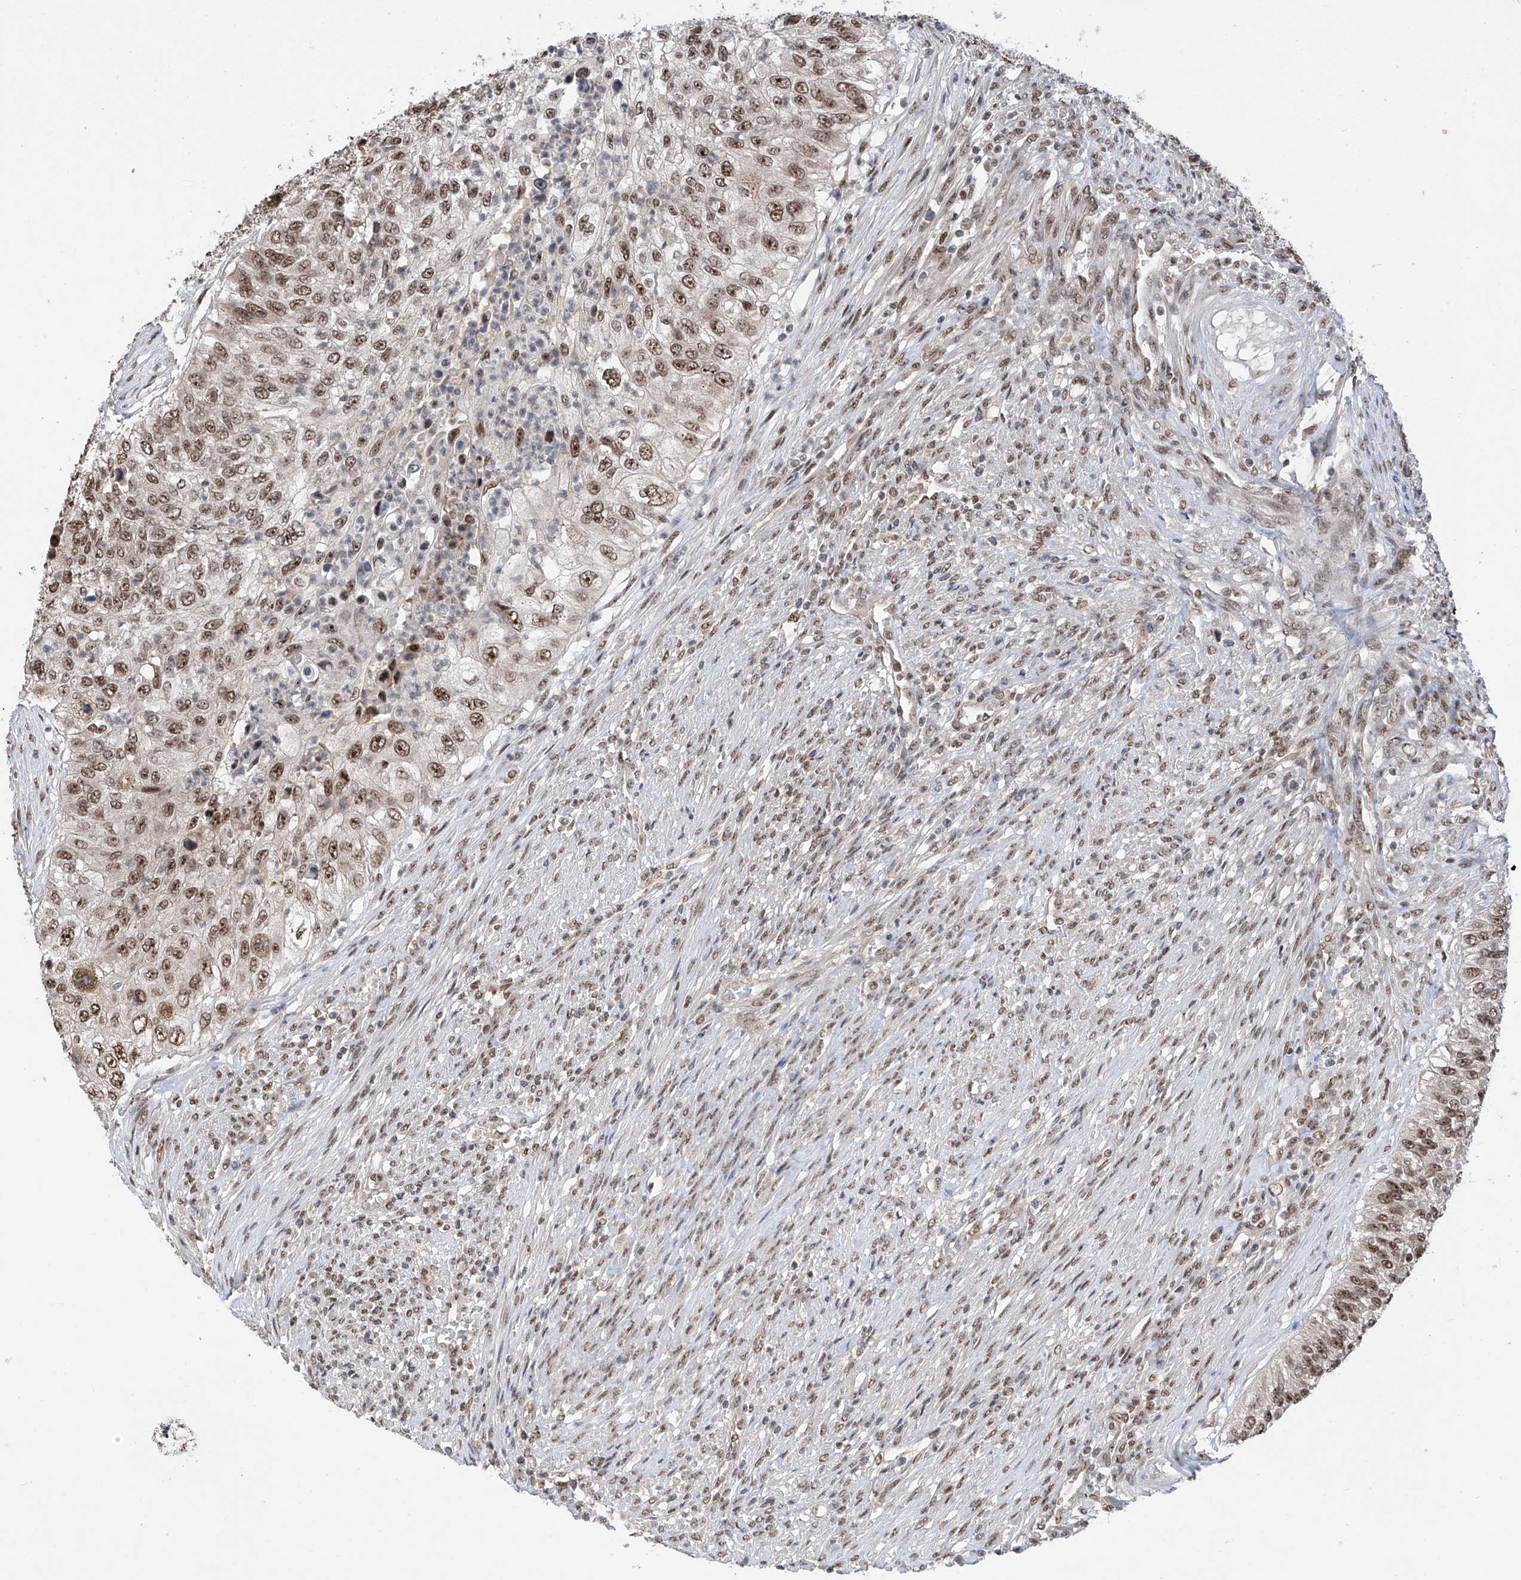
{"staining": {"intensity": "moderate", "quantity": ">75%", "location": "nuclear"}, "tissue": "urothelial cancer", "cell_type": "Tumor cells", "image_type": "cancer", "snomed": [{"axis": "morphology", "description": "Urothelial carcinoma, High grade"}, {"axis": "topography", "description": "Urinary bladder"}], "caption": "Immunohistochemistry of human urothelial cancer reveals medium levels of moderate nuclear positivity in about >75% of tumor cells. The staining was performed using DAB, with brown indicating positive protein expression. Nuclei are stained blue with hematoxylin.", "gene": "RPAIN", "patient": {"sex": "female", "age": 60}}